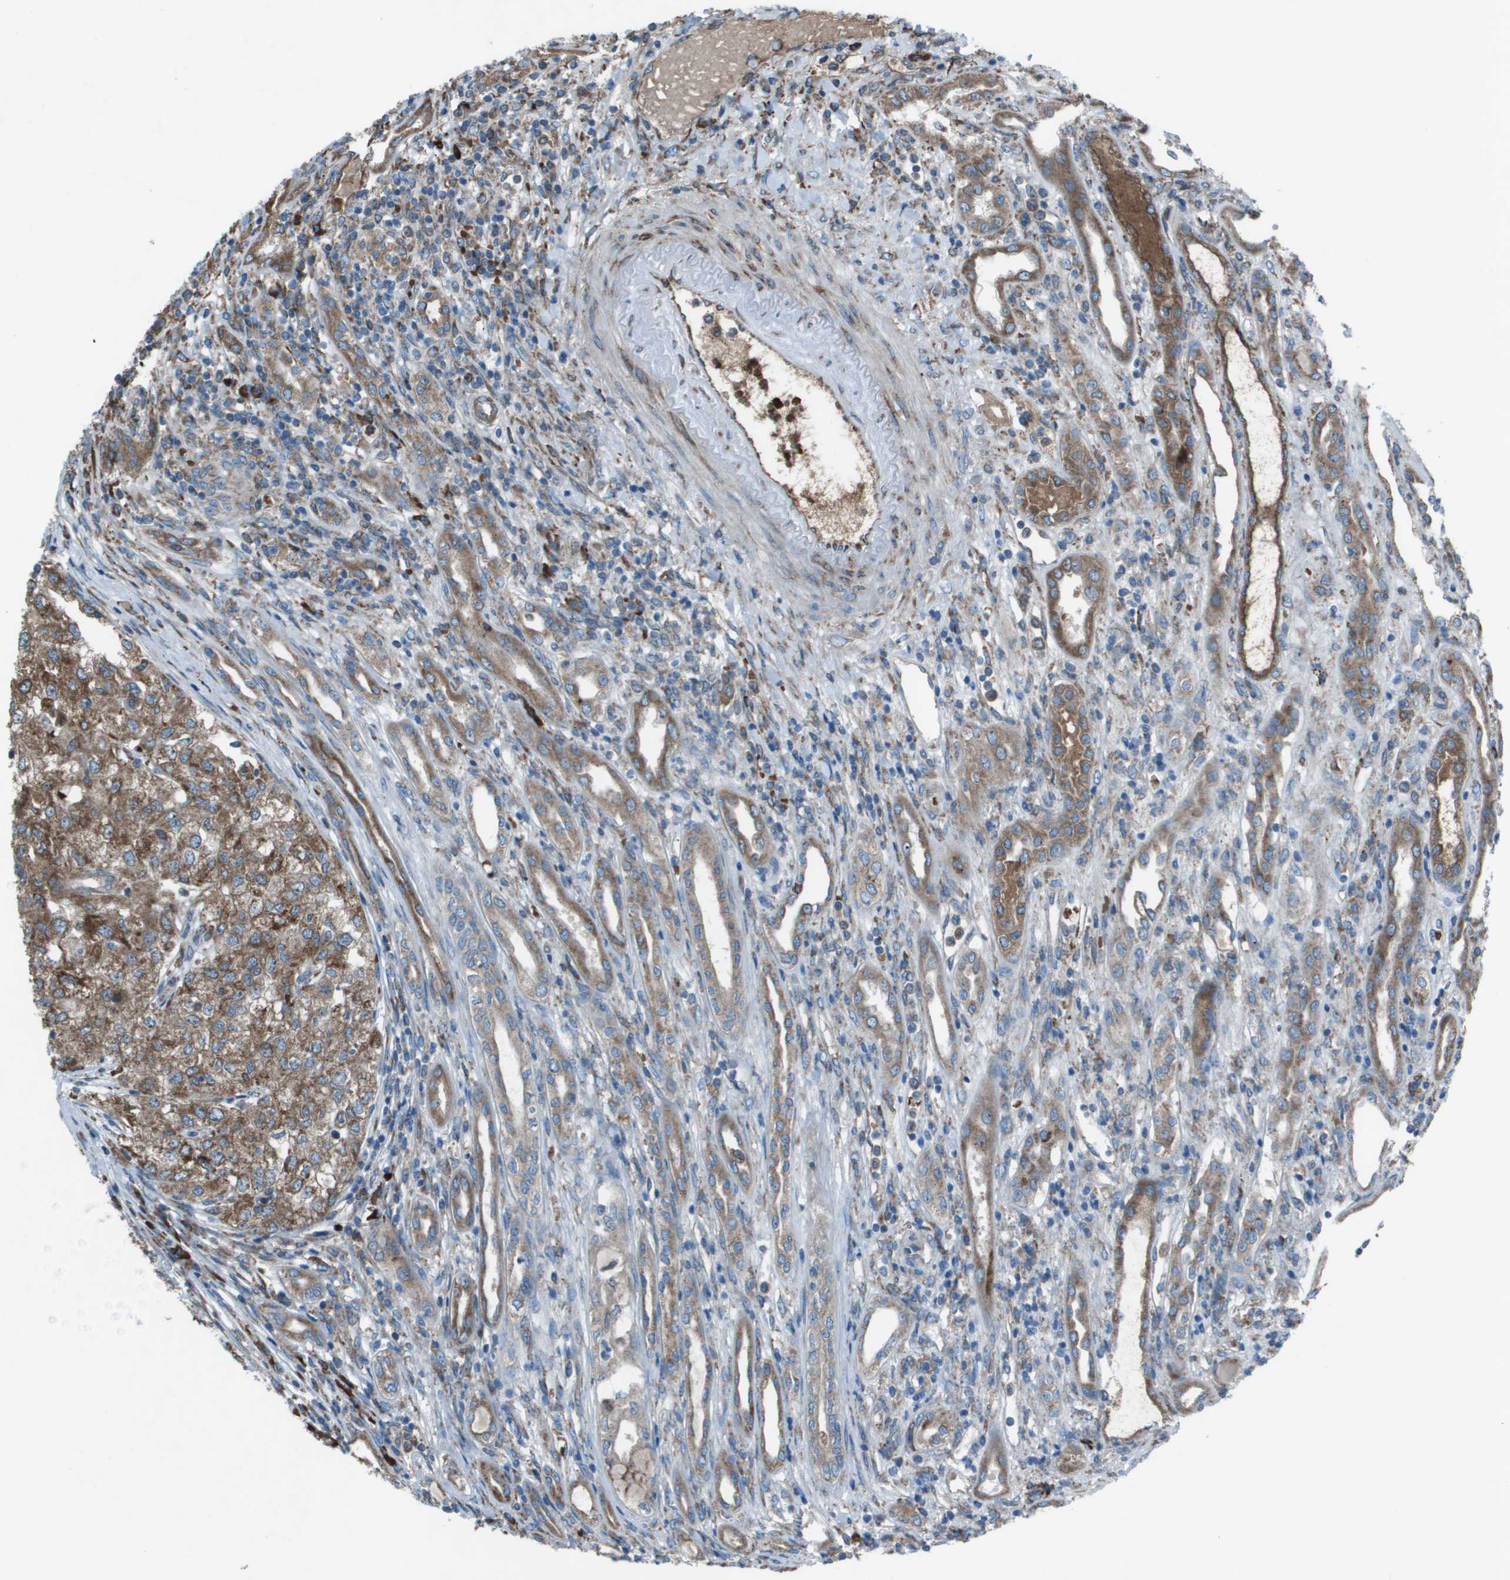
{"staining": {"intensity": "moderate", "quantity": ">75%", "location": "cytoplasmic/membranous"}, "tissue": "renal cancer", "cell_type": "Tumor cells", "image_type": "cancer", "snomed": [{"axis": "morphology", "description": "Adenocarcinoma, NOS"}, {"axis": "topography", "description": "Kidney"}], "caption": "Immunohistochemistry photomicrograph of neoplastic tissue: renal adenocarcinoma stained using IHC reveals medium levels of moderate protein expression localized specifically in the cytoplasmic/membranous of tumor cells, appearing as a cytoplasmic/membranous brown color.", "gene": "UTS2", "patient": {"sex": "female", "age": 54}}